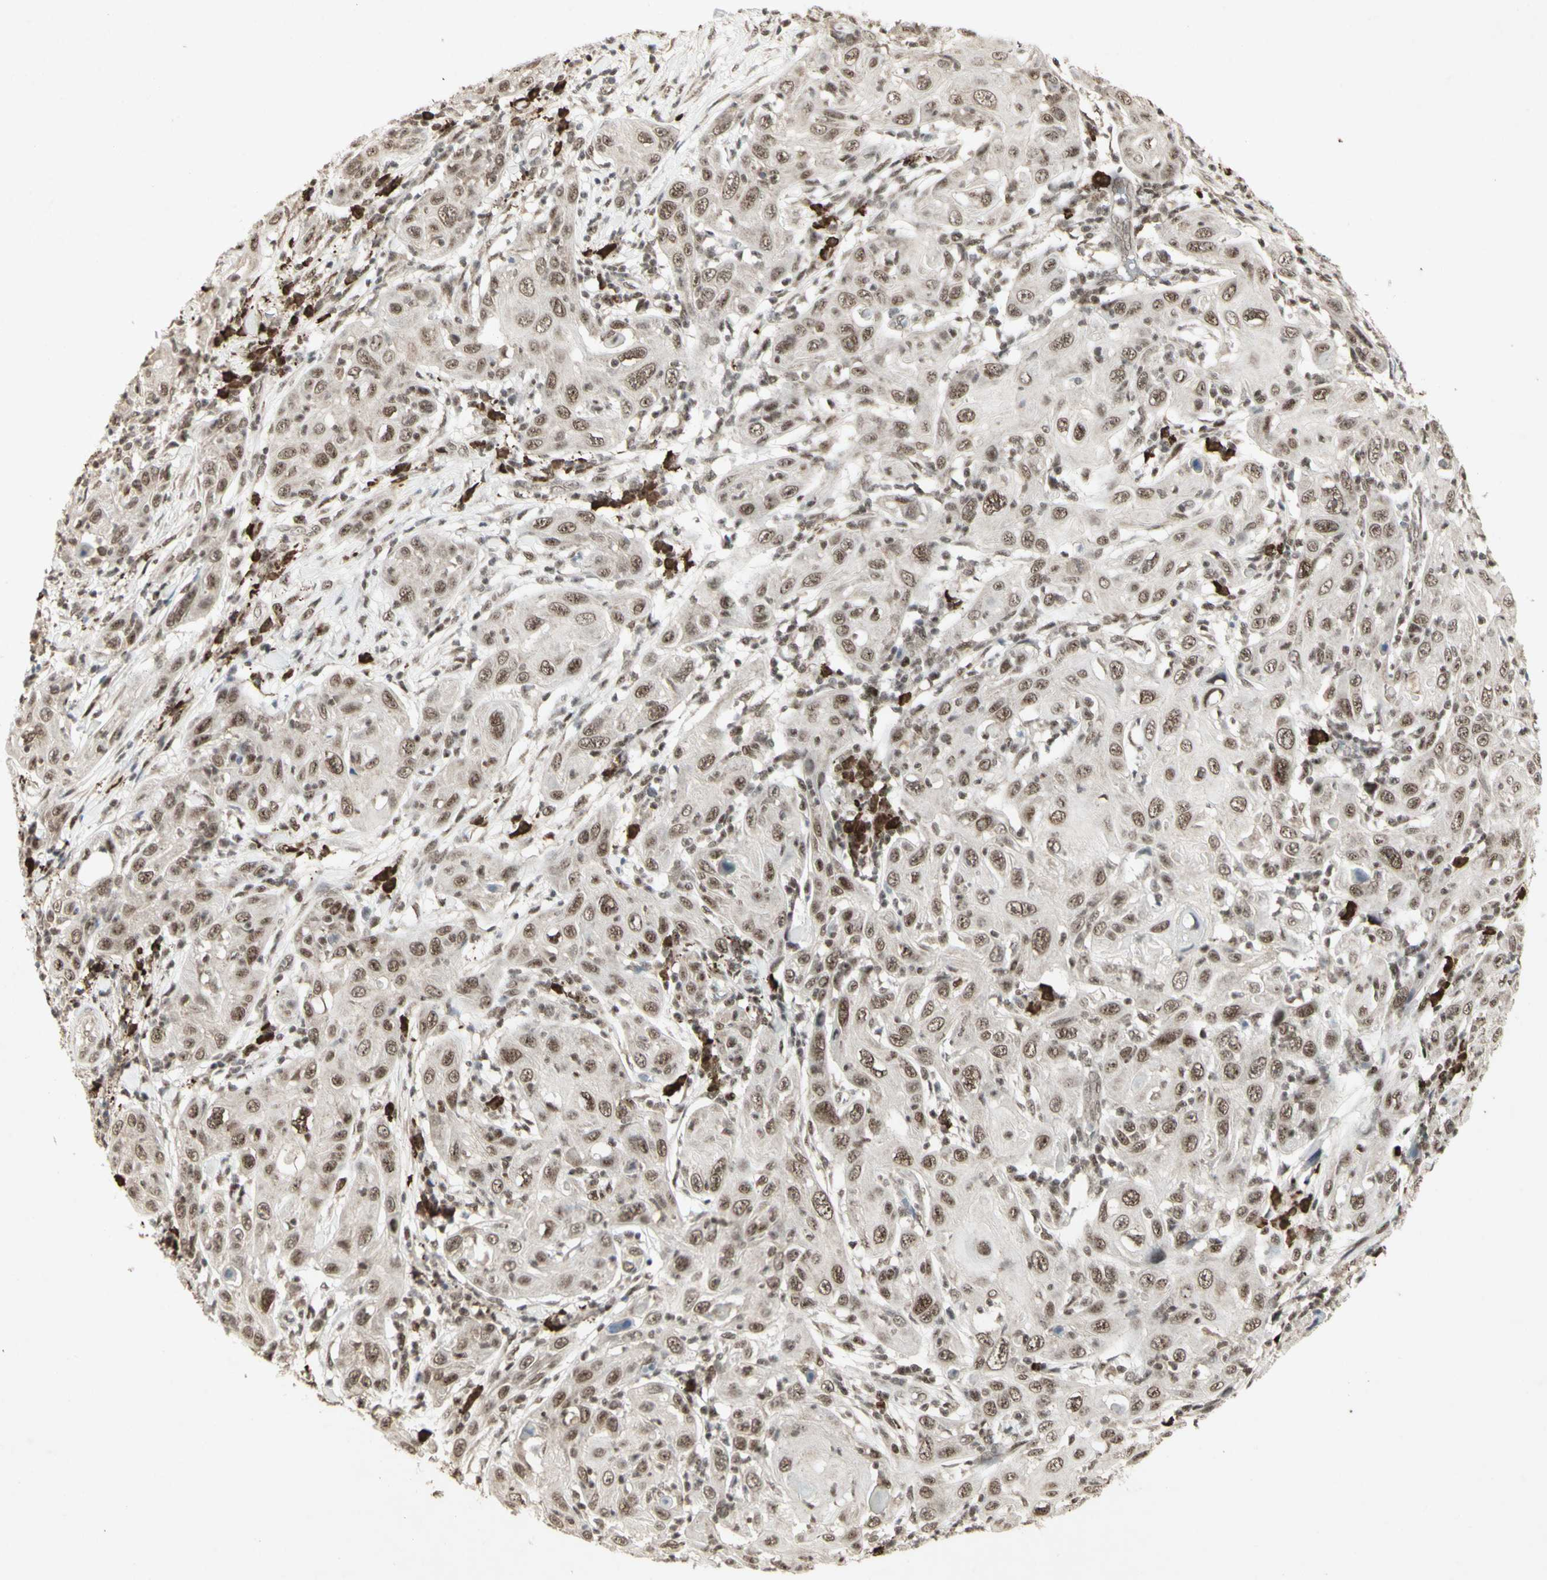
{"staining": {"intensity": "moderate", "quantity": ">75%", "location": "nuclear"}, "tissue": "skin cancer", "cell_type": "Tumor cells", "image_type": "cancer", "snomed": [{"axis": "morphology", "description": "Squamous cell carcinoma, NOS"}, {"axis": "topography", "description": "Skin"}], "caption": "Tumor cells demonstrate medium levels of moderate nuclear expression in approximately >75% of cells in human skin cancer (squamous cell carcinoma).", "gene": "CCNT1", "patient": {"sex": "female", "age": 88}}